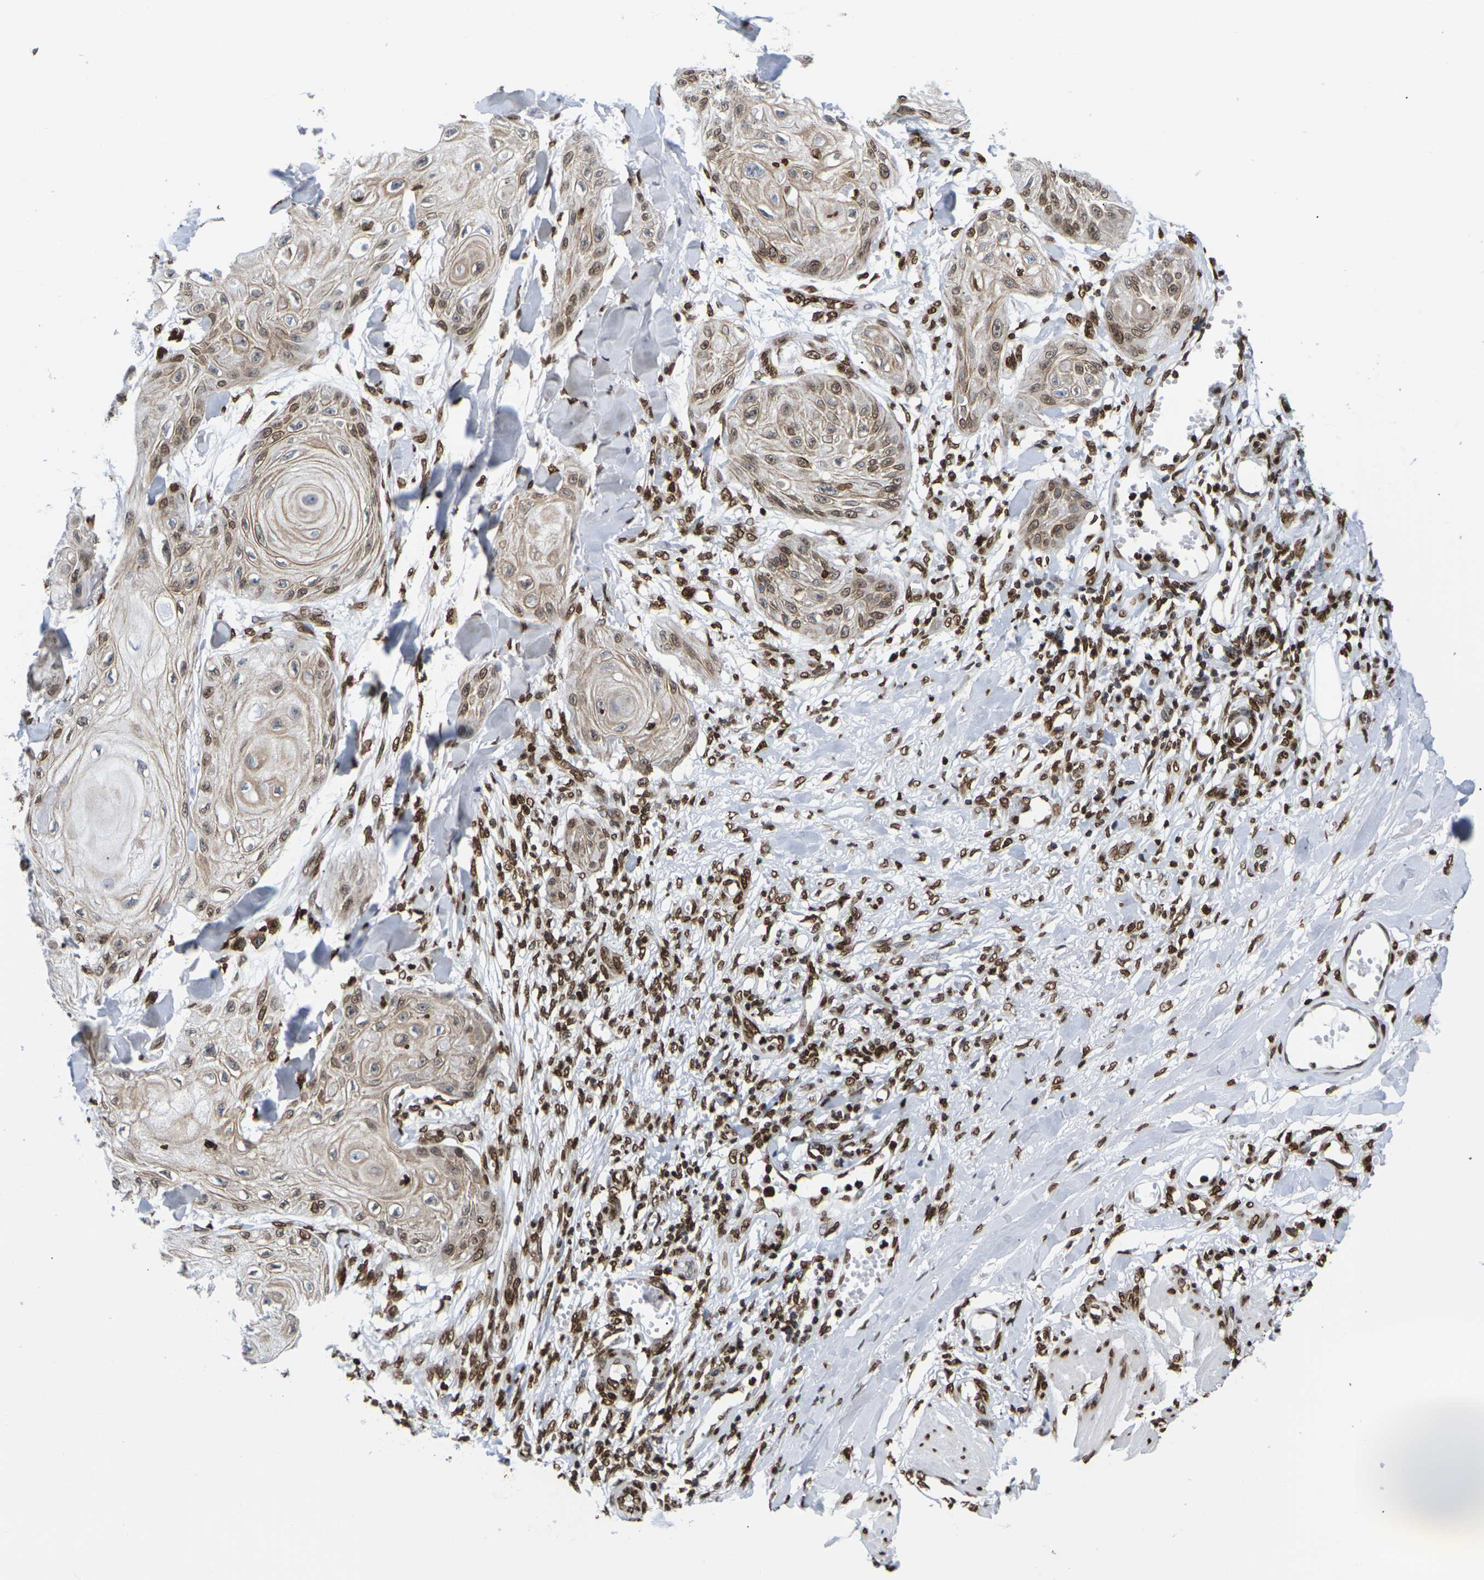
{"staining": {"intensity": "moderate", "quantity": "25%-75%", "location": "cytoplasmic/membranous,nuclear"}, "tissue": "skin cancer", "cell_type": "Tumor cells", "image_type": "cancer", "snomed": [{"axis": "morphology", "description": "Squamous cell carcinoma, NOS"}, {"axis": "topography", "description": "Skin"}], "caption": "The micrograph demonstrates staining of skin cancer (squamous cell carcinoma), revealing moderate cytoplasmic/membranous and nuclear protein expression (brown color) within tumor cells. (Brightfield microscopy of DAB IHC at high magnification).", "gene": "H2AC21", "patient": {"sex": "male", "age": 74}}